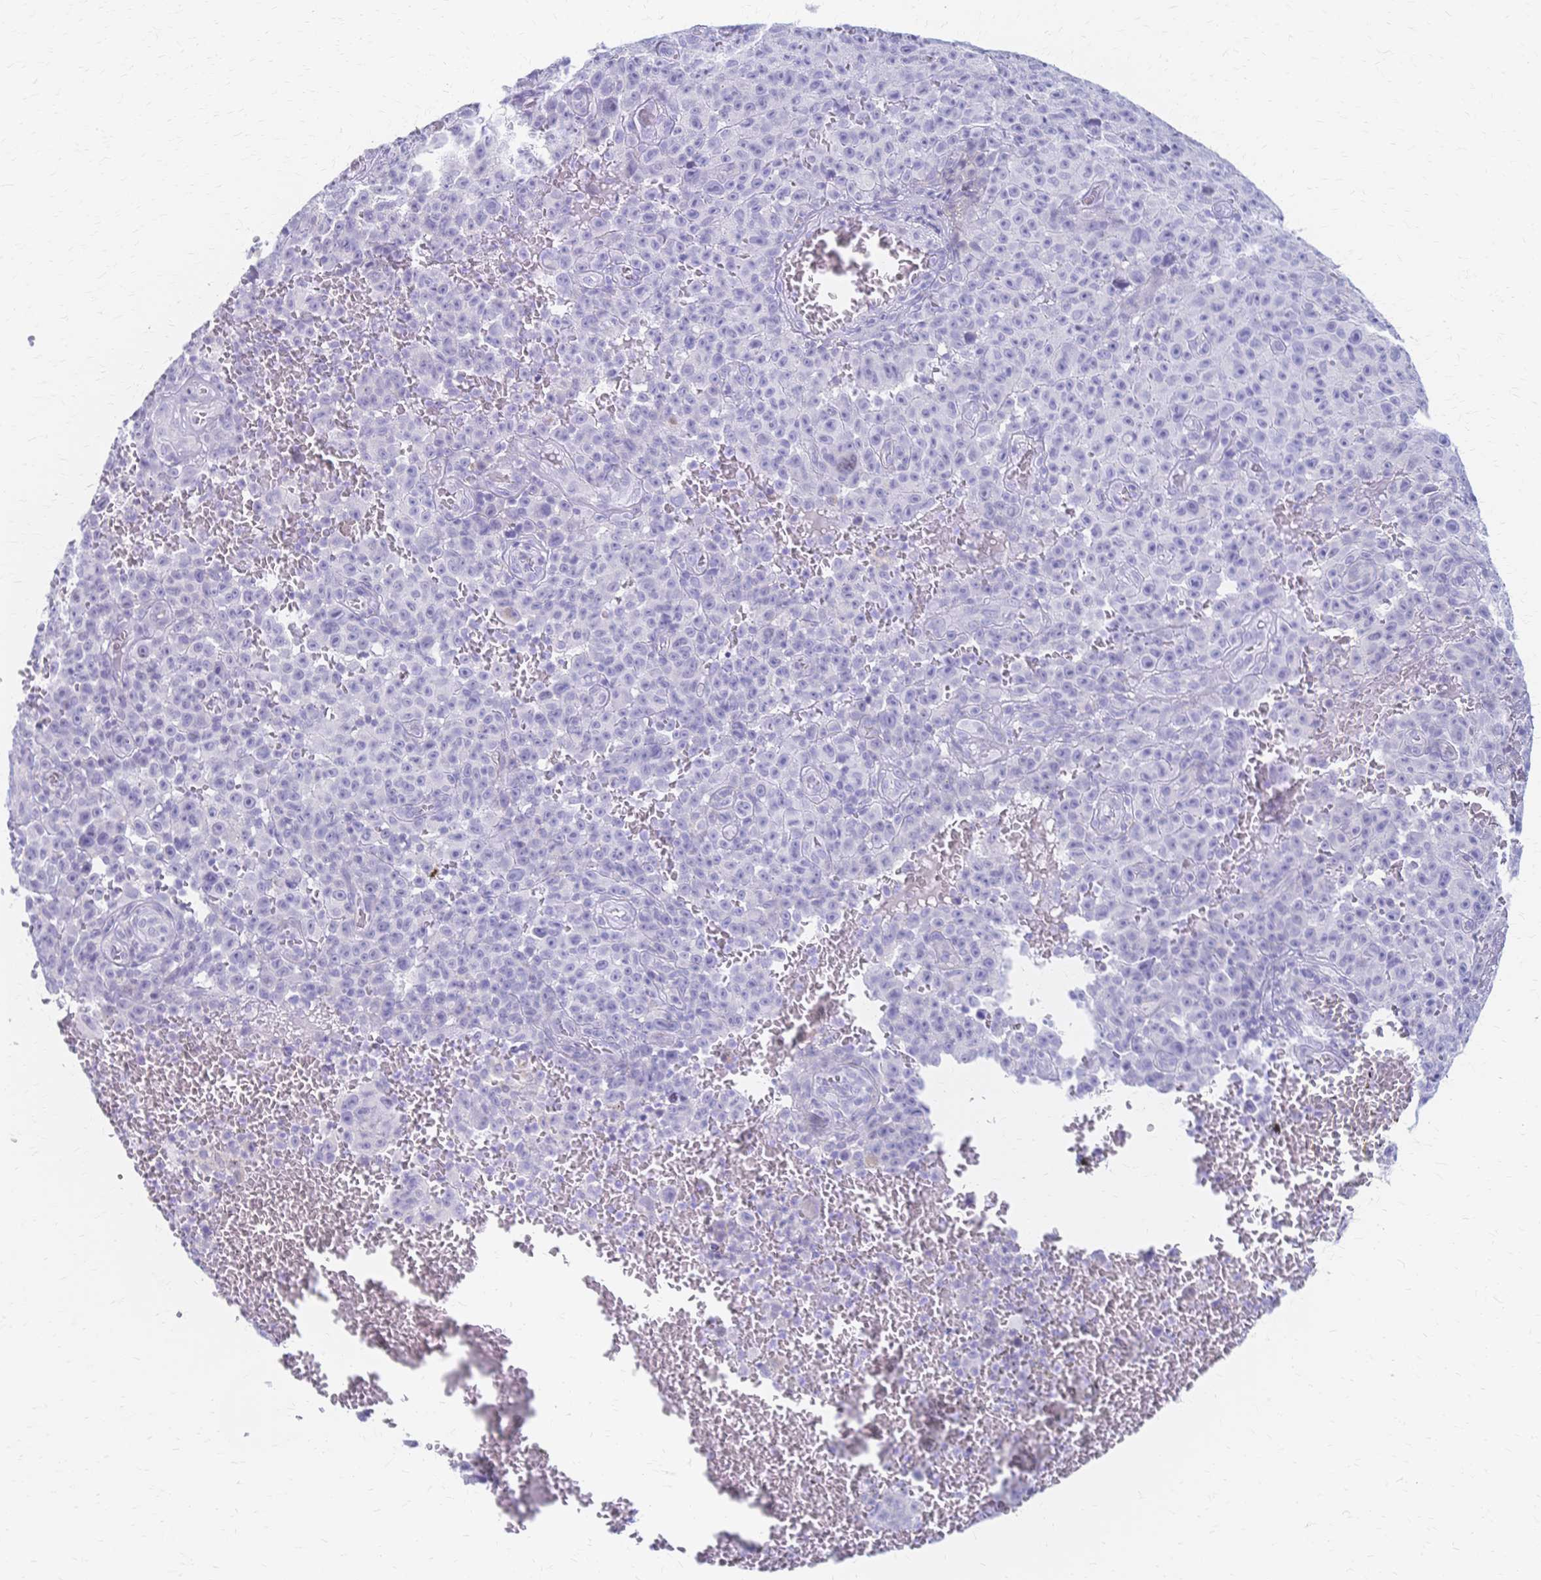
{"staining": {"intensity": "negative", "quantity": "none", "location": "none"}, "tissue": "melanoma", "cell_type": "Tumor cells", "image_type": "cancer", "snomed": [{"axis": "morphology", "description": "Malignant melanoma, NOS"}, {"axis": "topography", "description": "Skin"}], "caption": "There is no significant positivity in tumor cells of melanoma.", "gene": "CYB5A", "patient": {"sex": "female", "age": 82}}